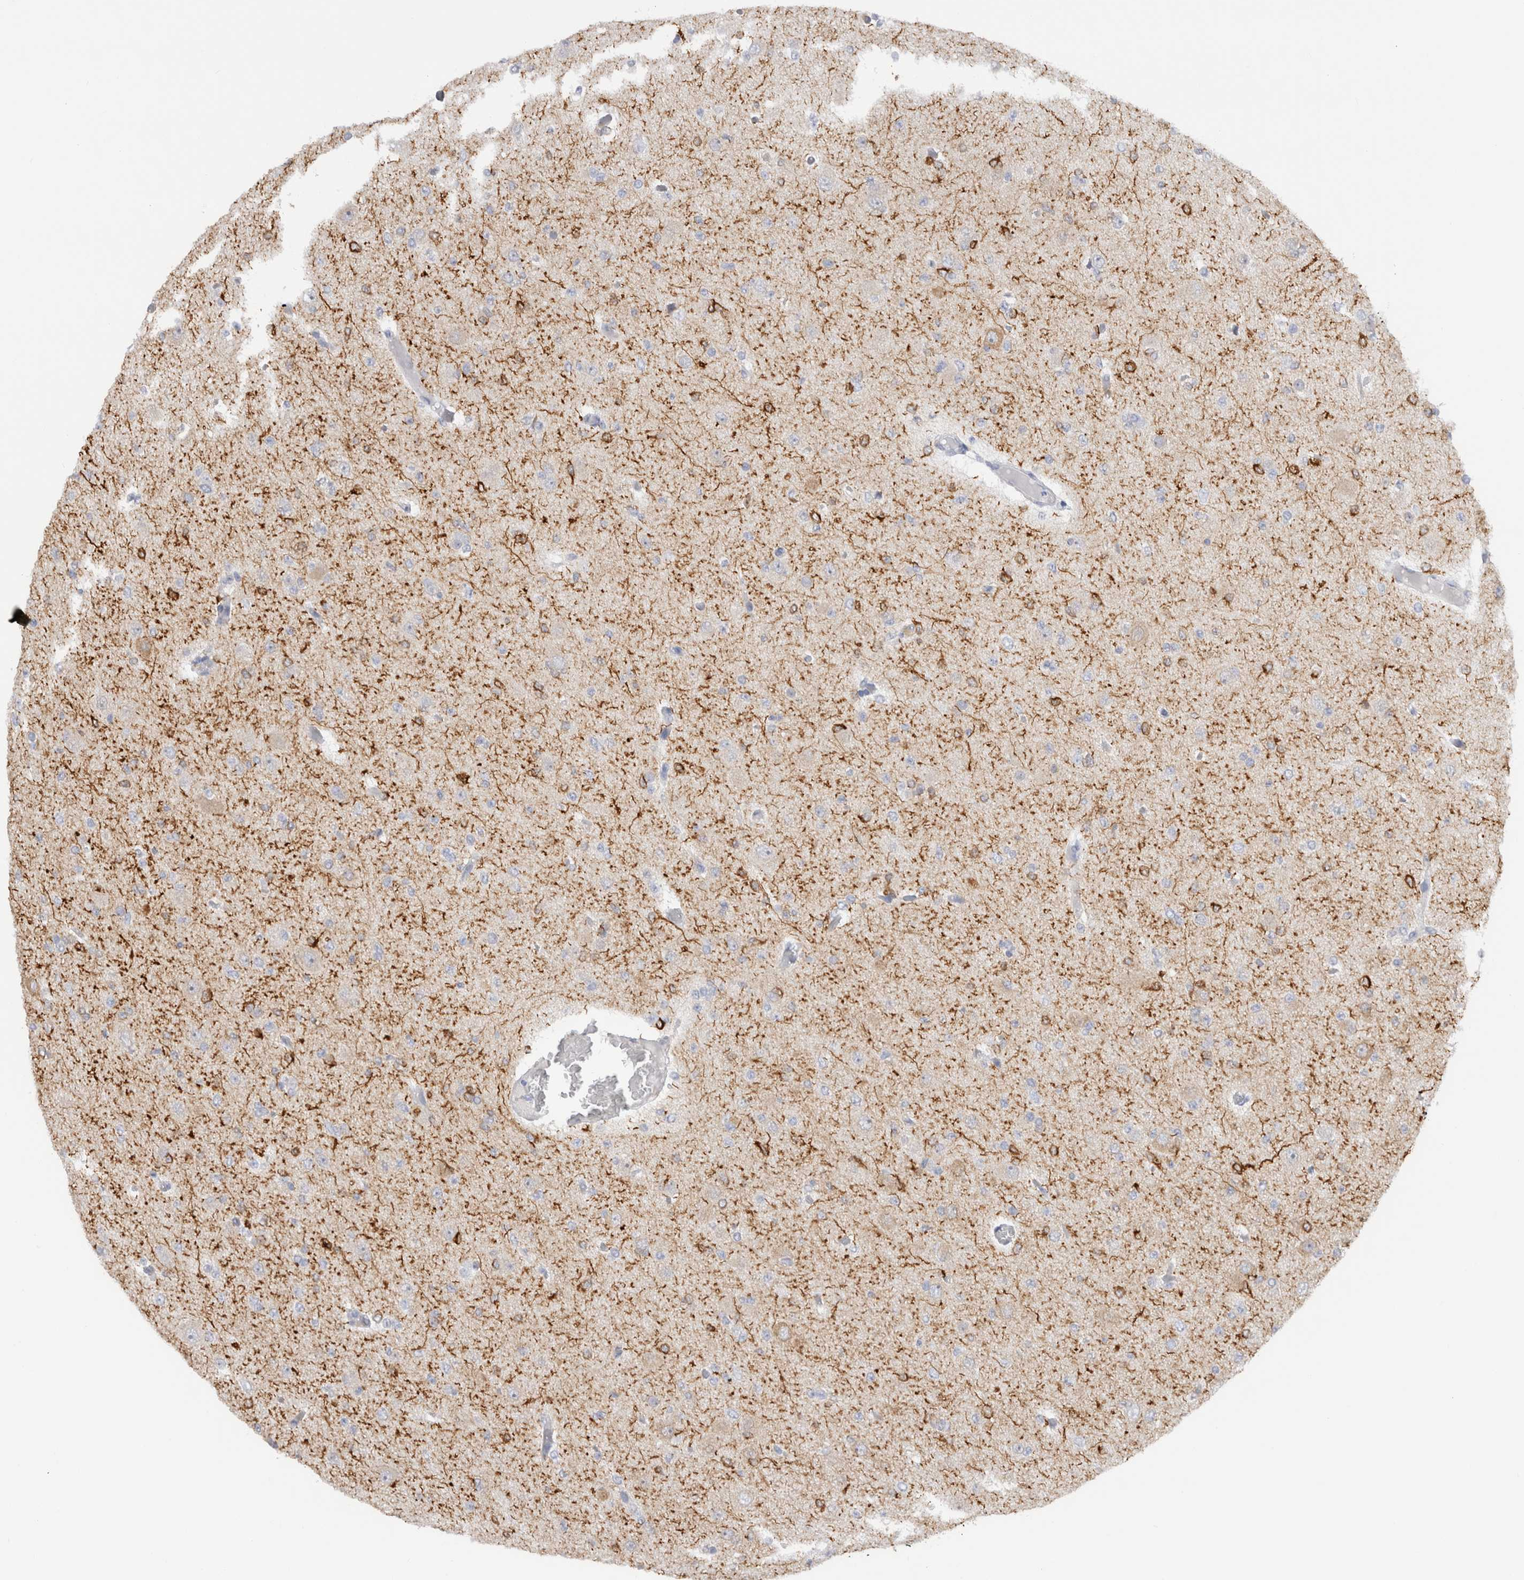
{"staining": {"intensity": "negative", "quantity": "none", "location": "none"}, "tissue": "glioma", "cell_type": "Tumor cells", "image_type": "cancer", "snomed": [{"axis": "morphology", "description": "Glioma, malignant, Low grade"}, {"axis": "topography", "description": "Brain"}], "caption": "Histopathology image shows no protein expression in tumor cells of glioma tissue.", "gene": "C9orf50", "patient": {"sex": "female", "age": 22}}